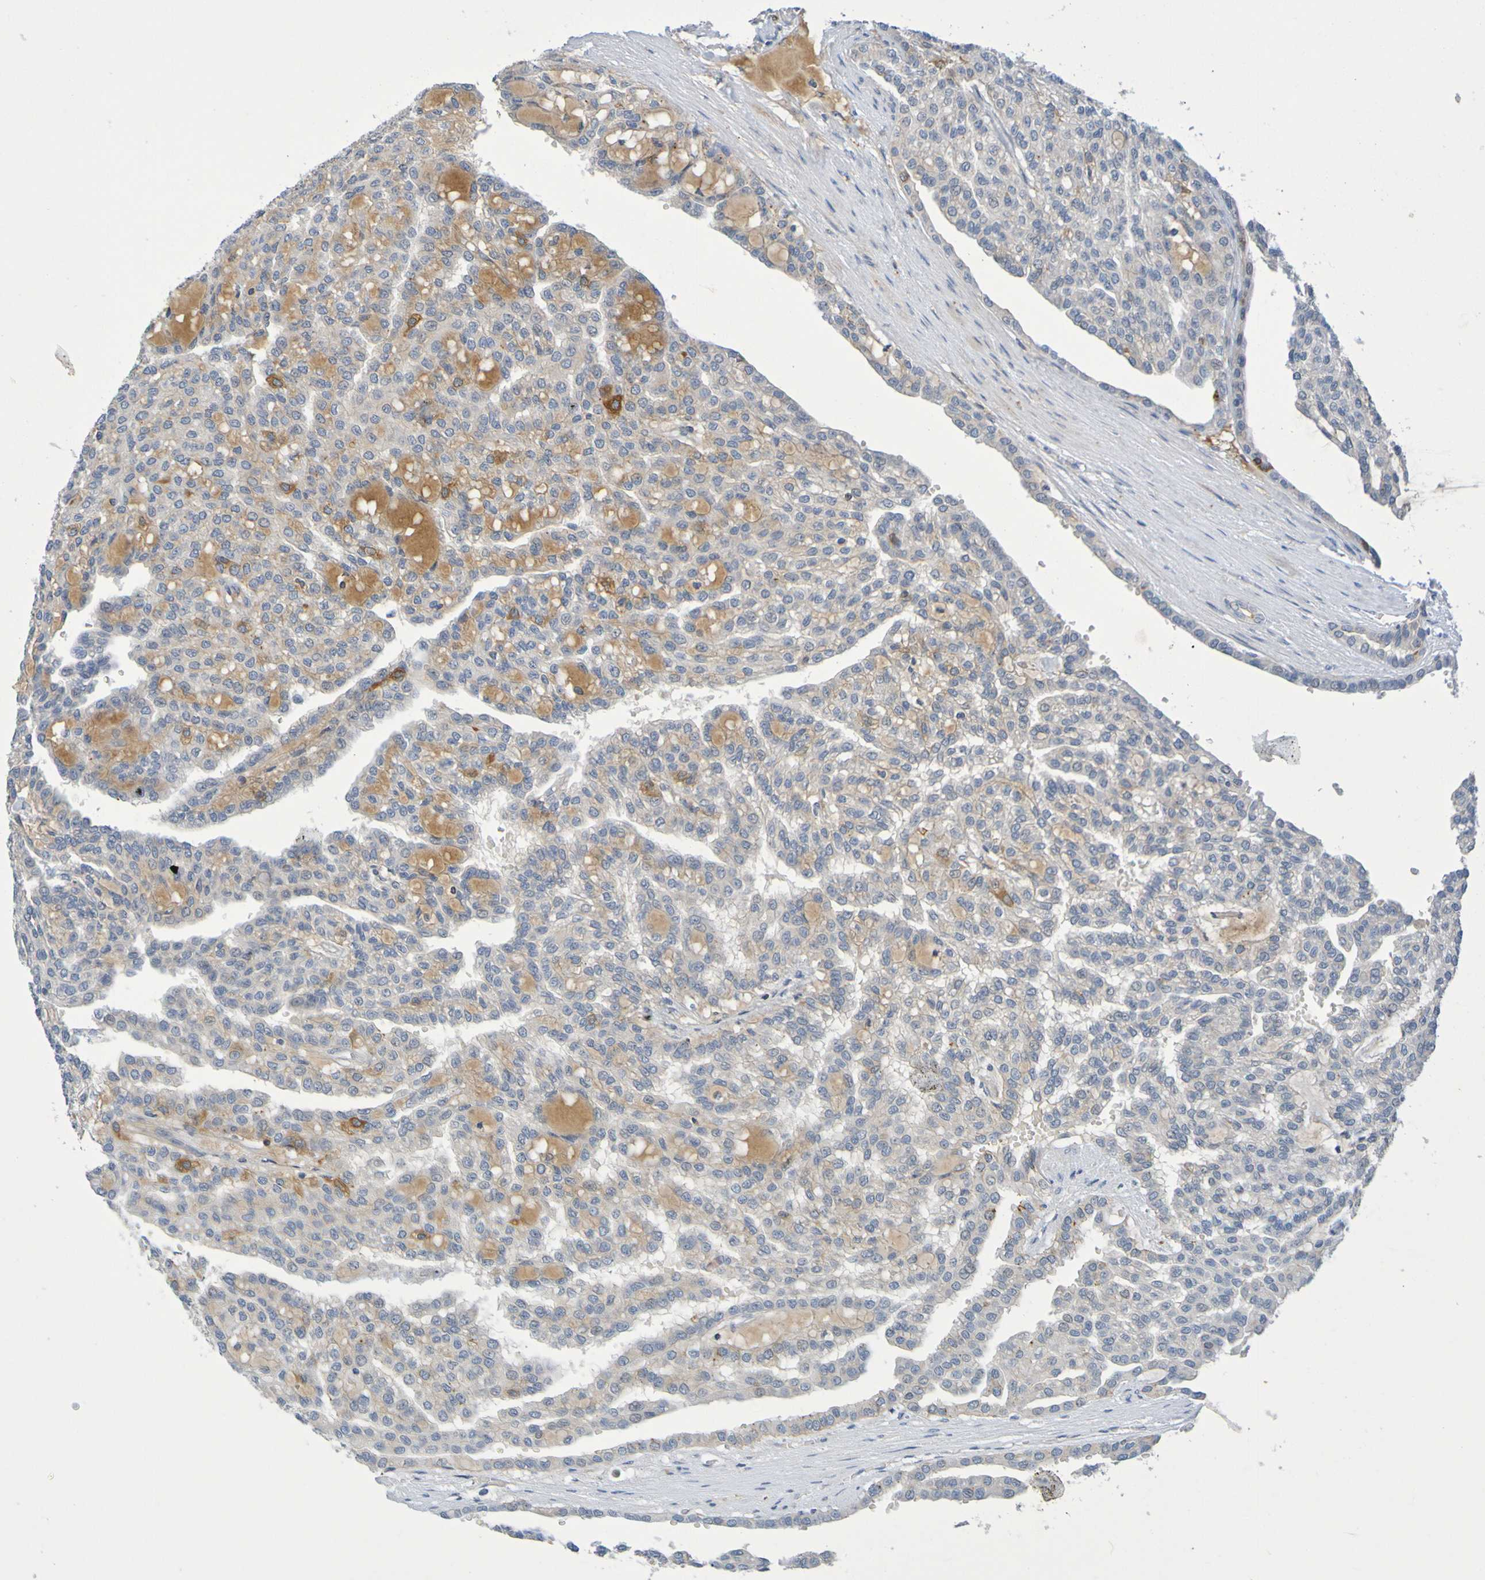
{"staining": {"intensity": "moderate", "quantity": "<25%", "location": "cytoplasmic/membranous"}, "tissue": "renal cancer", "cell_type": "Tumor cells", "image_type": "cancer", "snomed": [{"axis": "morphology", "description": "Adenocarcinoma, NOS"}, {"axis": "topography", "description": "Kidney"}], "caption": "About <25% of tumor cells in adenocarcinoma (renal) display moderate cytoplasmic/membranous protein expression as visualized by brown immunohistochemical staining.", "gene": "IL10", "patient": {"sex": "male", "age": 63}}